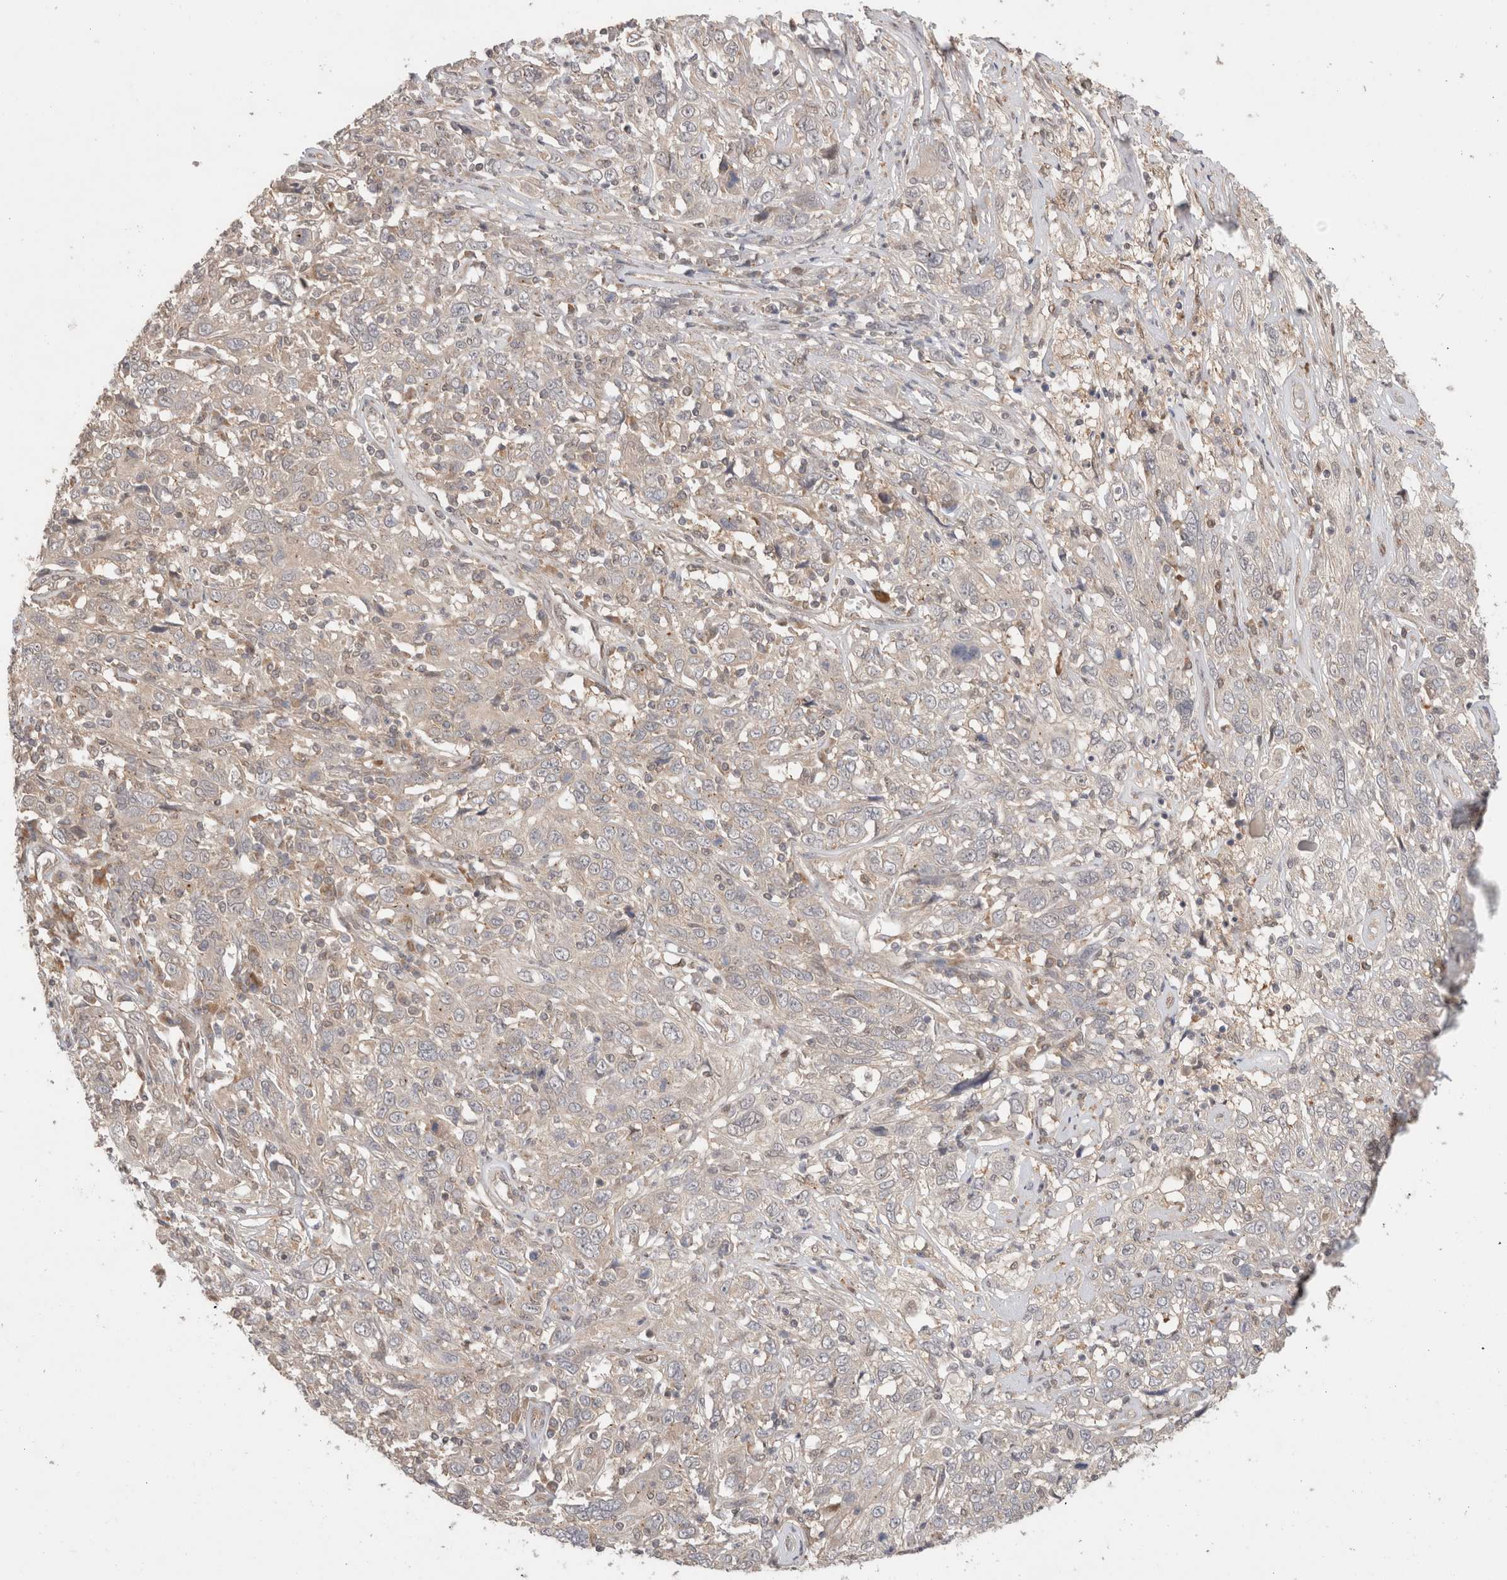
{"staining": {"intensity": "negative", "quantity": "none", "location": "none"}, "tissue": "cervical cancer", "cell_type": "Tumor cells", "image_type": "cancer", "snomed": [{"axis": "morphology", "description": "Squamous cell carcinoma, NOS"}, {"axis": "topography", "description": "Cervix"}], "caption": "Tumor cells show no significant staining in cervical cancer (squamous cell carcinoma).", "gene": "SLC29A1", "patient": {"sex": "female", "age": 46}}